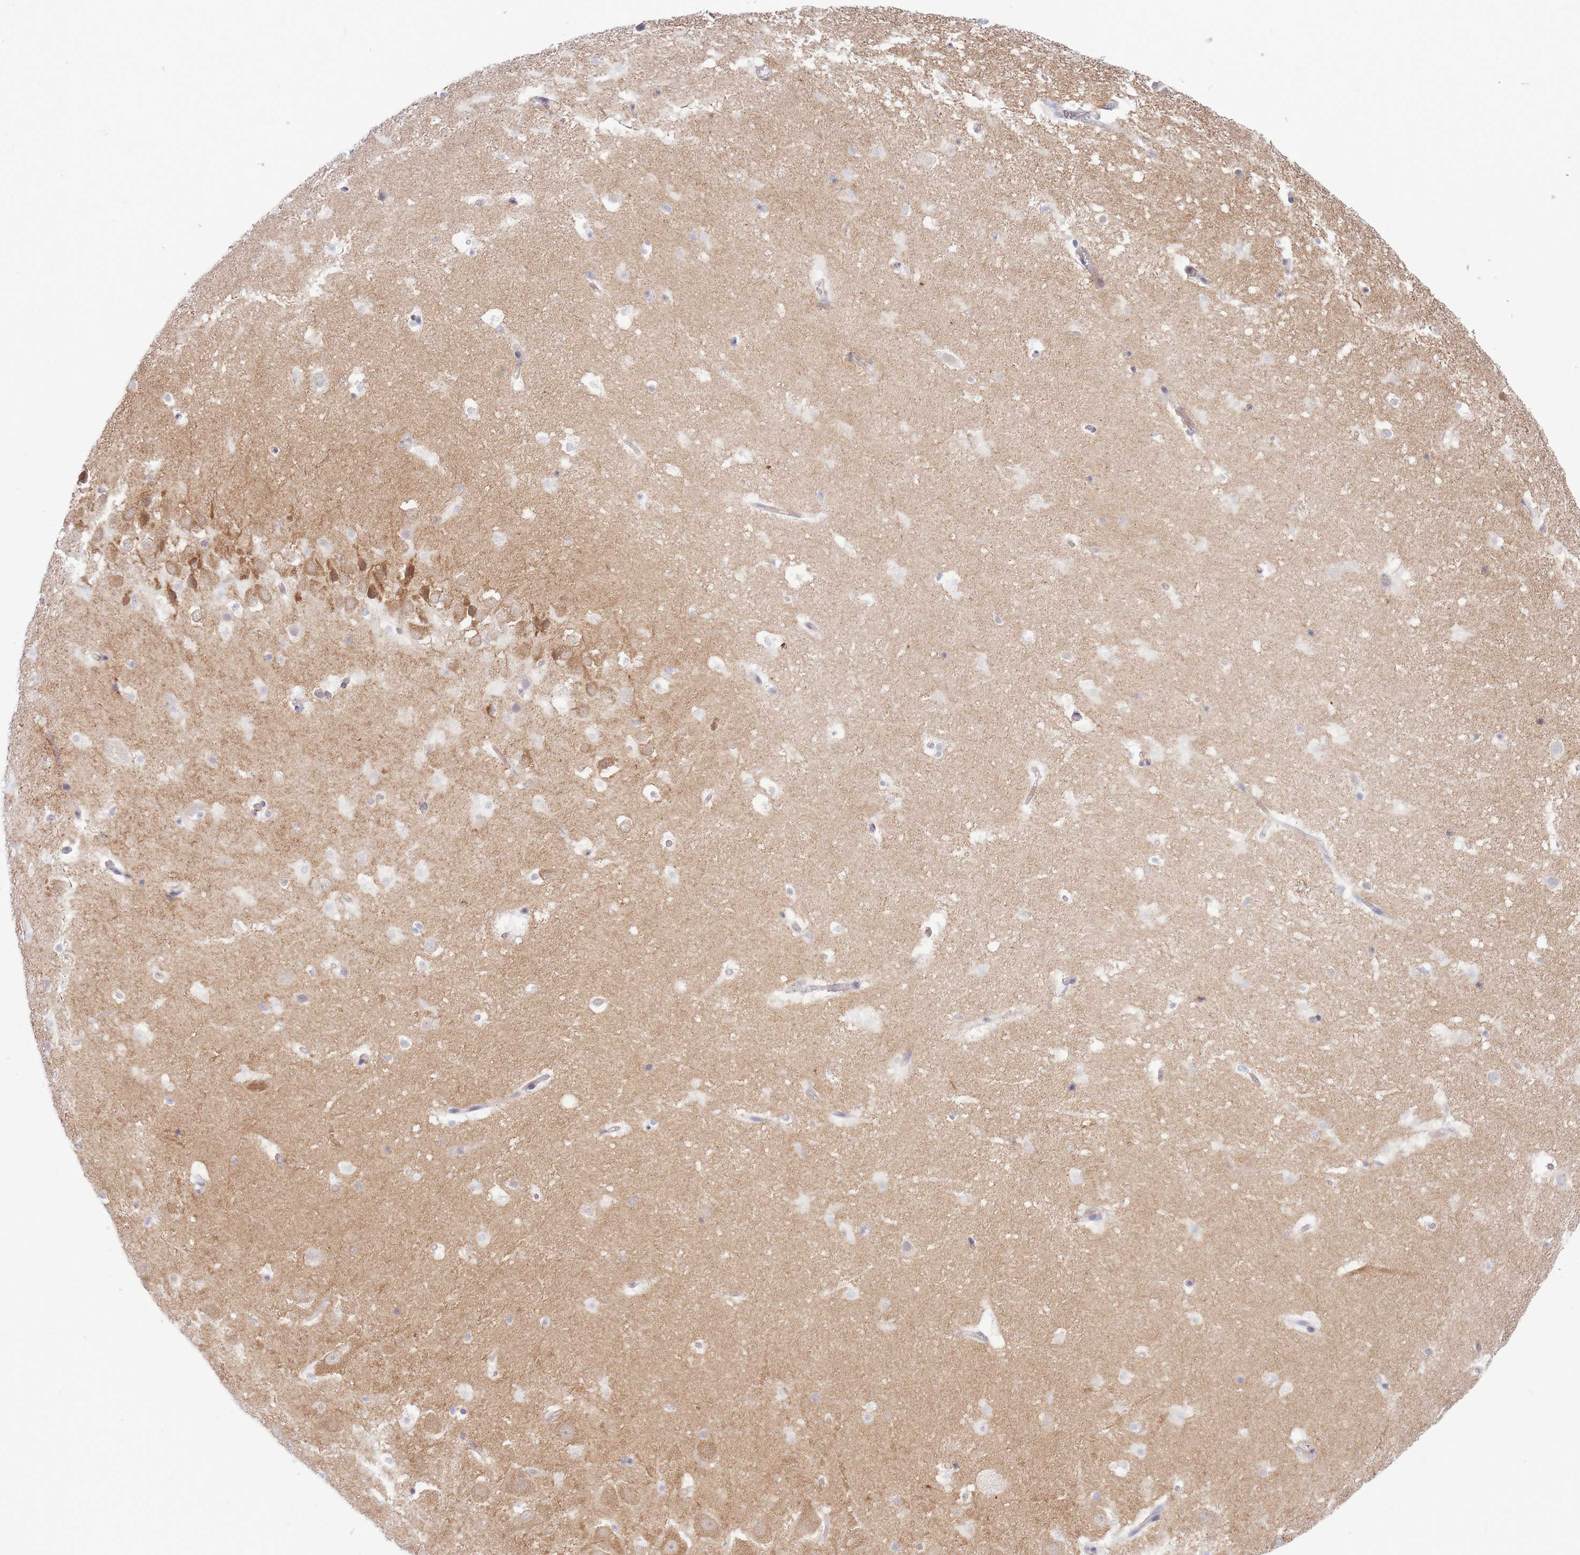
{"staining": {"intensity": "moderate", "quantity": "<25%", "location": "cytoplasmic/membranous"}, "tissue": "hippocampus", "cell_type": "Glial cells", "image_type": "normal", "snomed": [{"axis": "morphology", "description": "Normal tissue, NOS"}, {"axis": "topography", "description": "Hippocampus"}], "caption": "Benign hippocampus was stained to show a protein in brown. There is low levels of moderate cytoplasmic/membranous expression in approximately <25% of glial cells. The staining was performed using DAB (3,3'-diaminobenzidine) to visualize the protein expression in brown, while the nuclei were stained in blue with hematoxylin (Magnification: 20x).", "gene": "APOL4", "patient": {"sex": "male", "age": 37}}